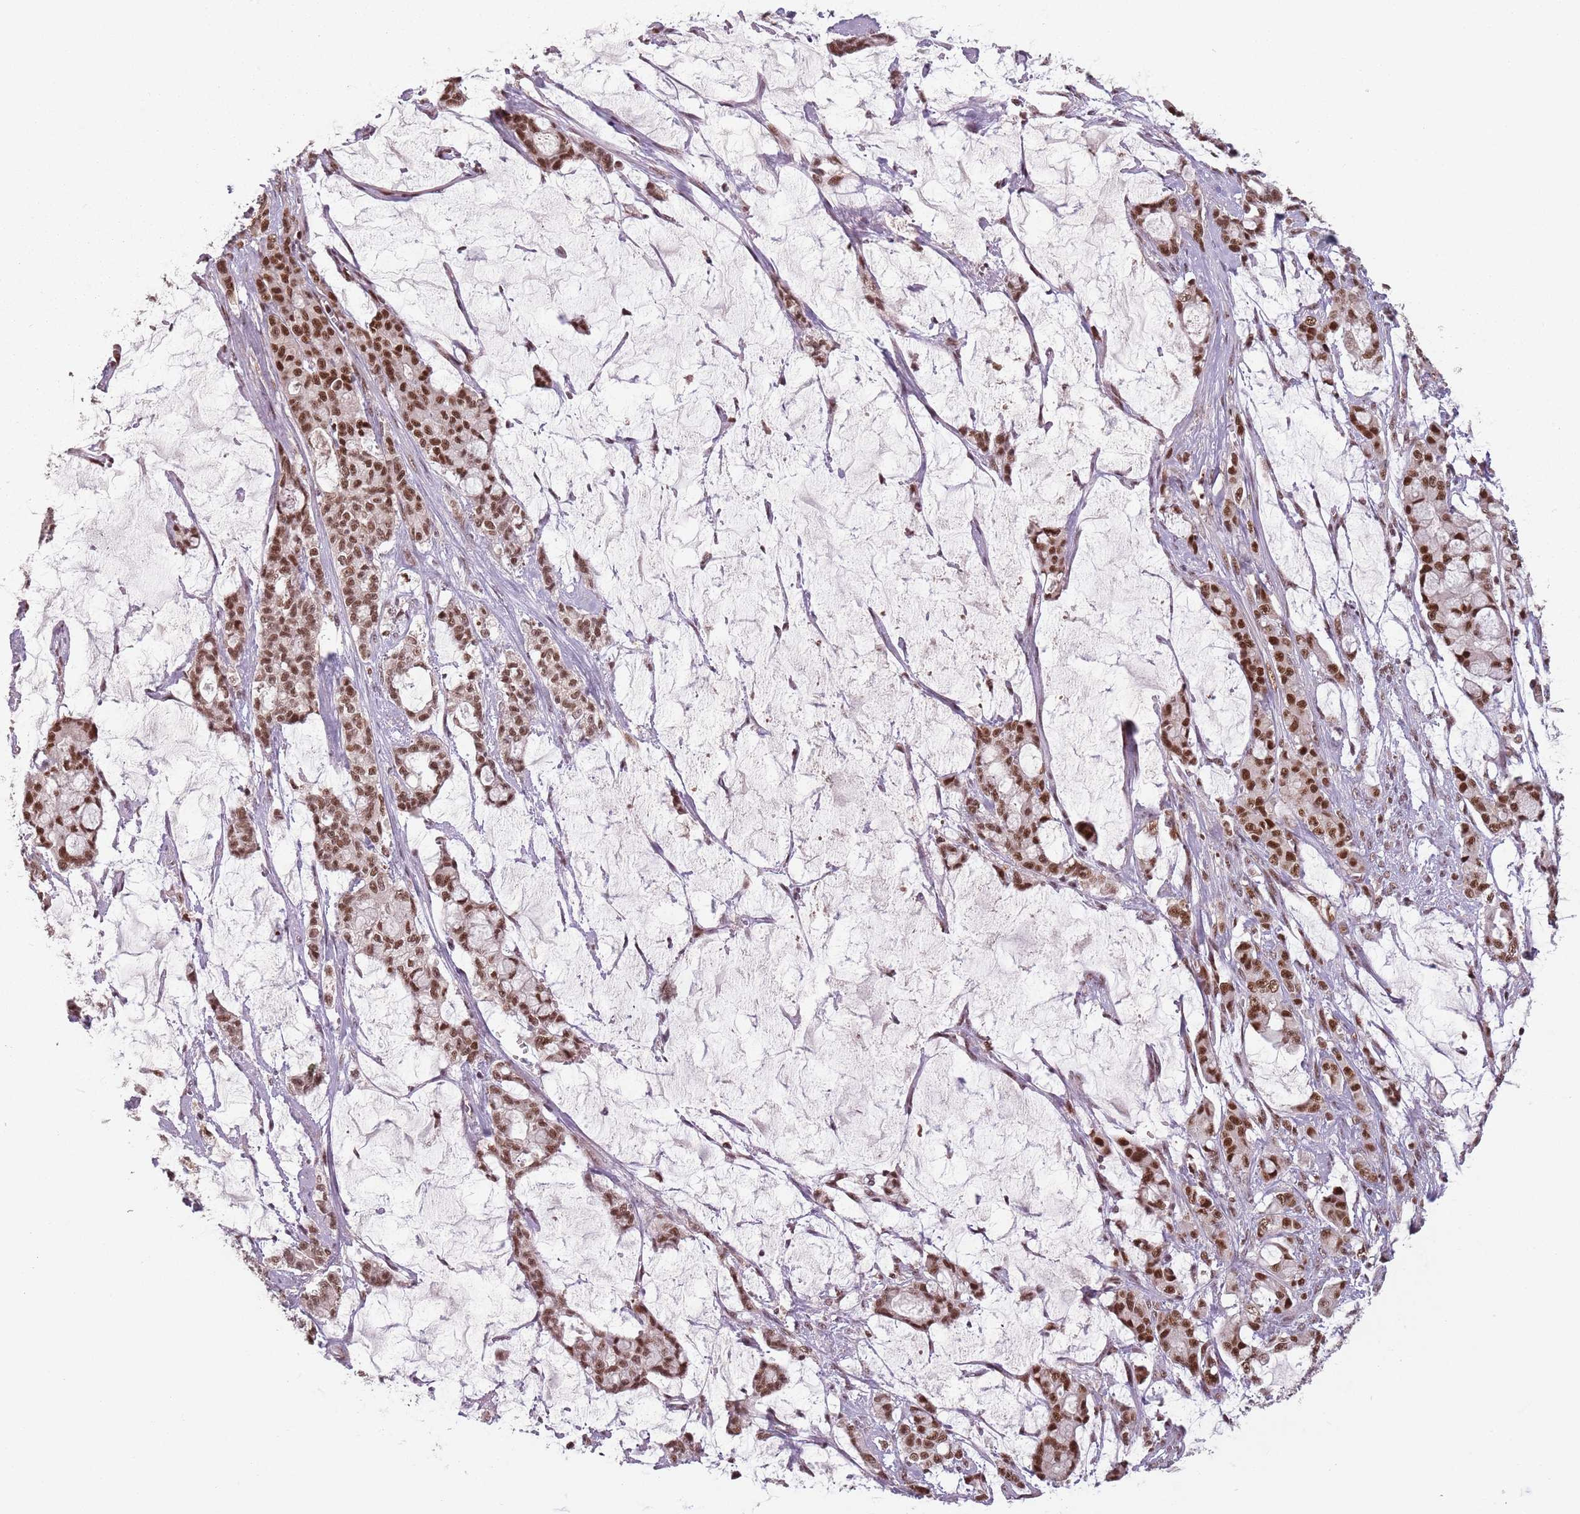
{"staining": {"intensity": "strong", "quantity": ">75%", "location": "nuclear"}, "tissue": "pancreatic cancer", "cell_type": "Tumor cells", "image_type": "cancer", "snomed": [{"axis": "morphology", "description": "Adenocarcinoma, NOS"}, {"axis": "topography", "description": "Pancreas"}], "caption": "Pancreatic adenocarcinoma stained for a protein demonstrates strong nuclear positivity in tumor cells. (DAB IHC with brightfield microscopy, high magnification).", "gene": "NCBP1", "patient": {"sex": "female", "age": 73}}